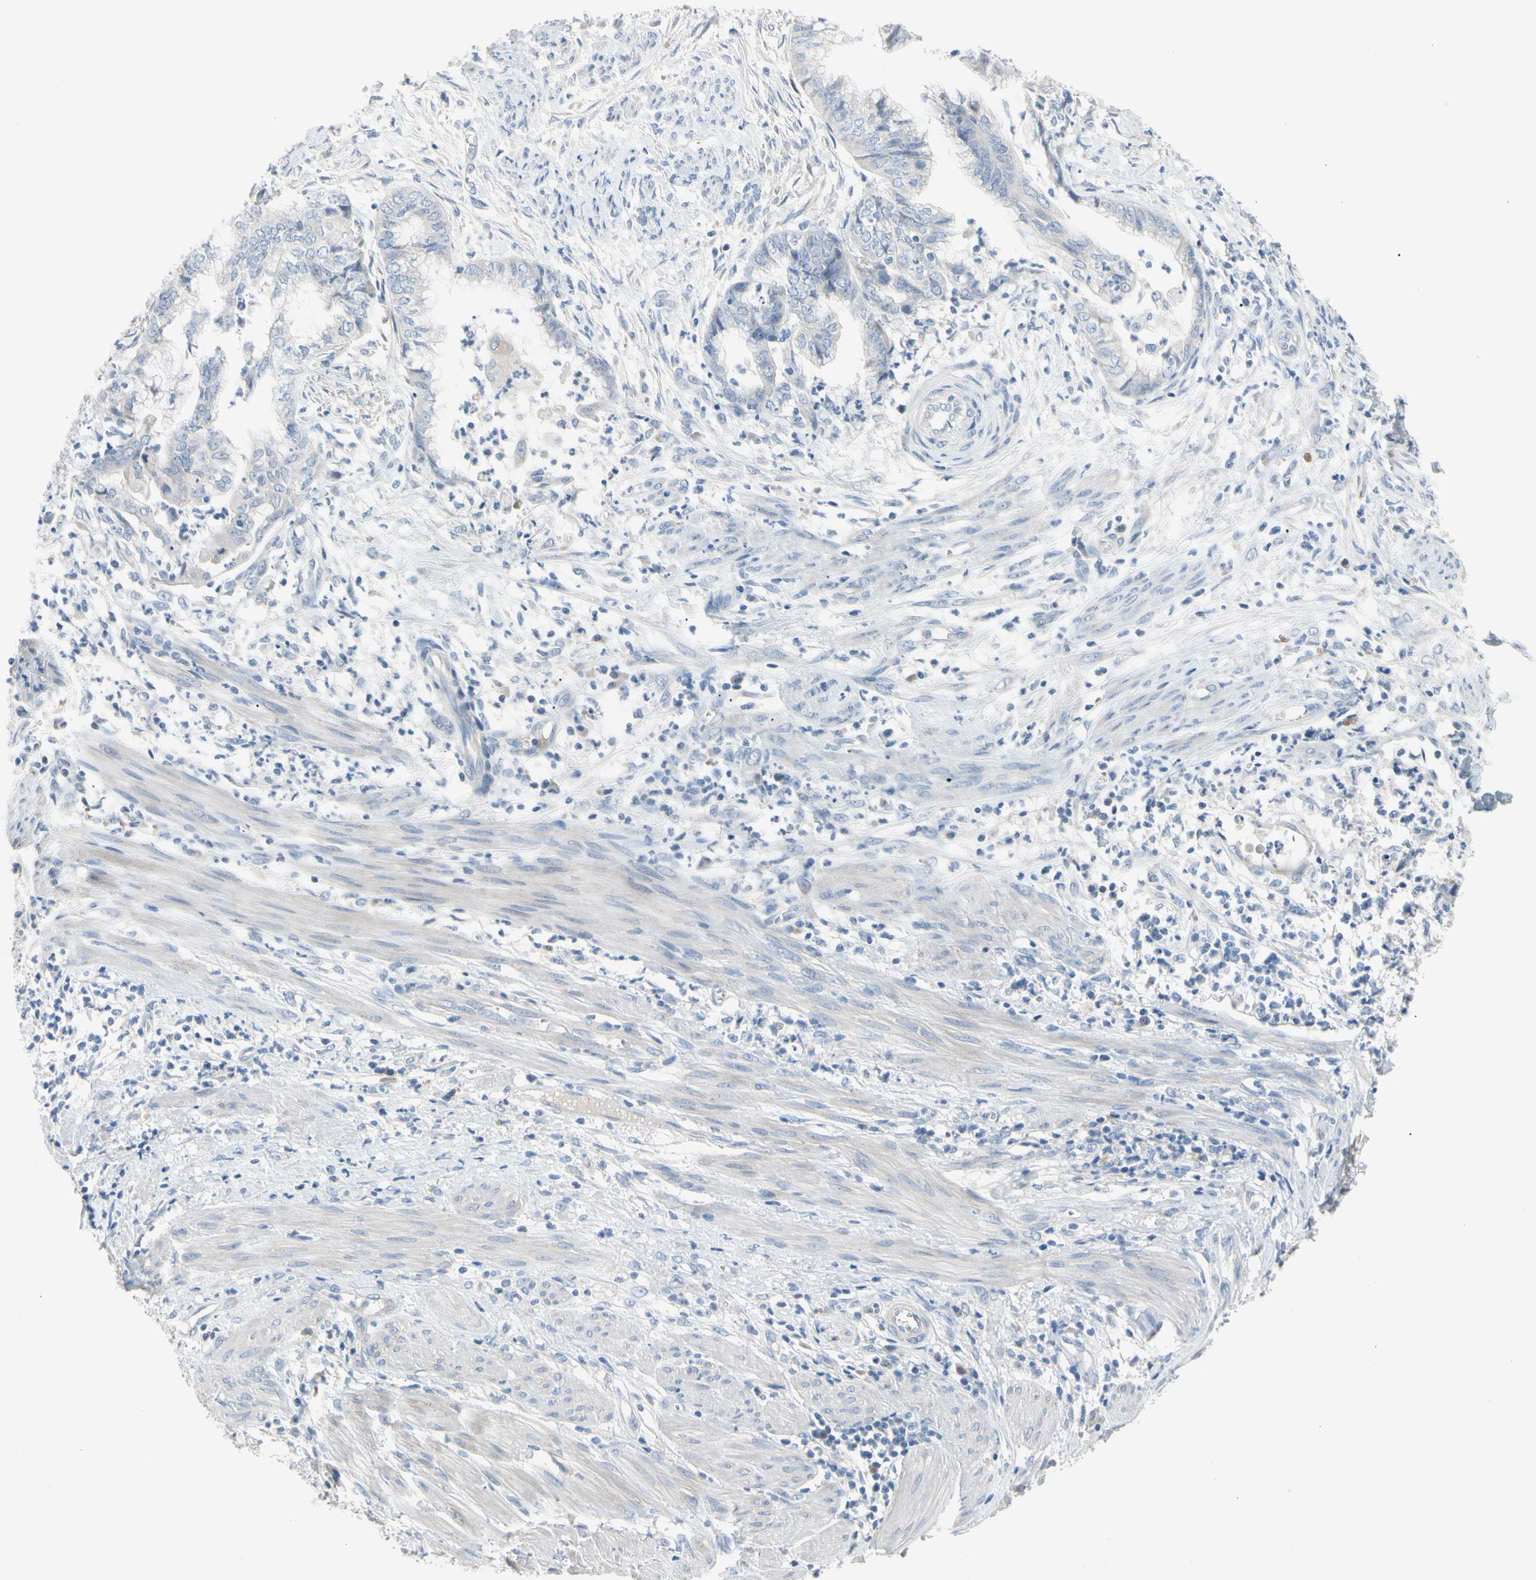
{"staining": {"intensity": "negative", "quantity": "none", "location": "none"}, "tissue": "endometrial cancer", "cell_type": "Tumor cells", "image_type": "cancer", "snomed": [{"axis": "morphology", "description": "Necrosis, NOS"}, {"axis": "morphology", "description": "Adenocarcinoma, NOS"}, {"axis": "topography", "description": "Endometrium"}], "caption": "Tumor cells show no significant protein positivity in adenocarcinoma (endometrial).", "gene": "MARK1", "patient": {"sex": "female", "age": 79}}